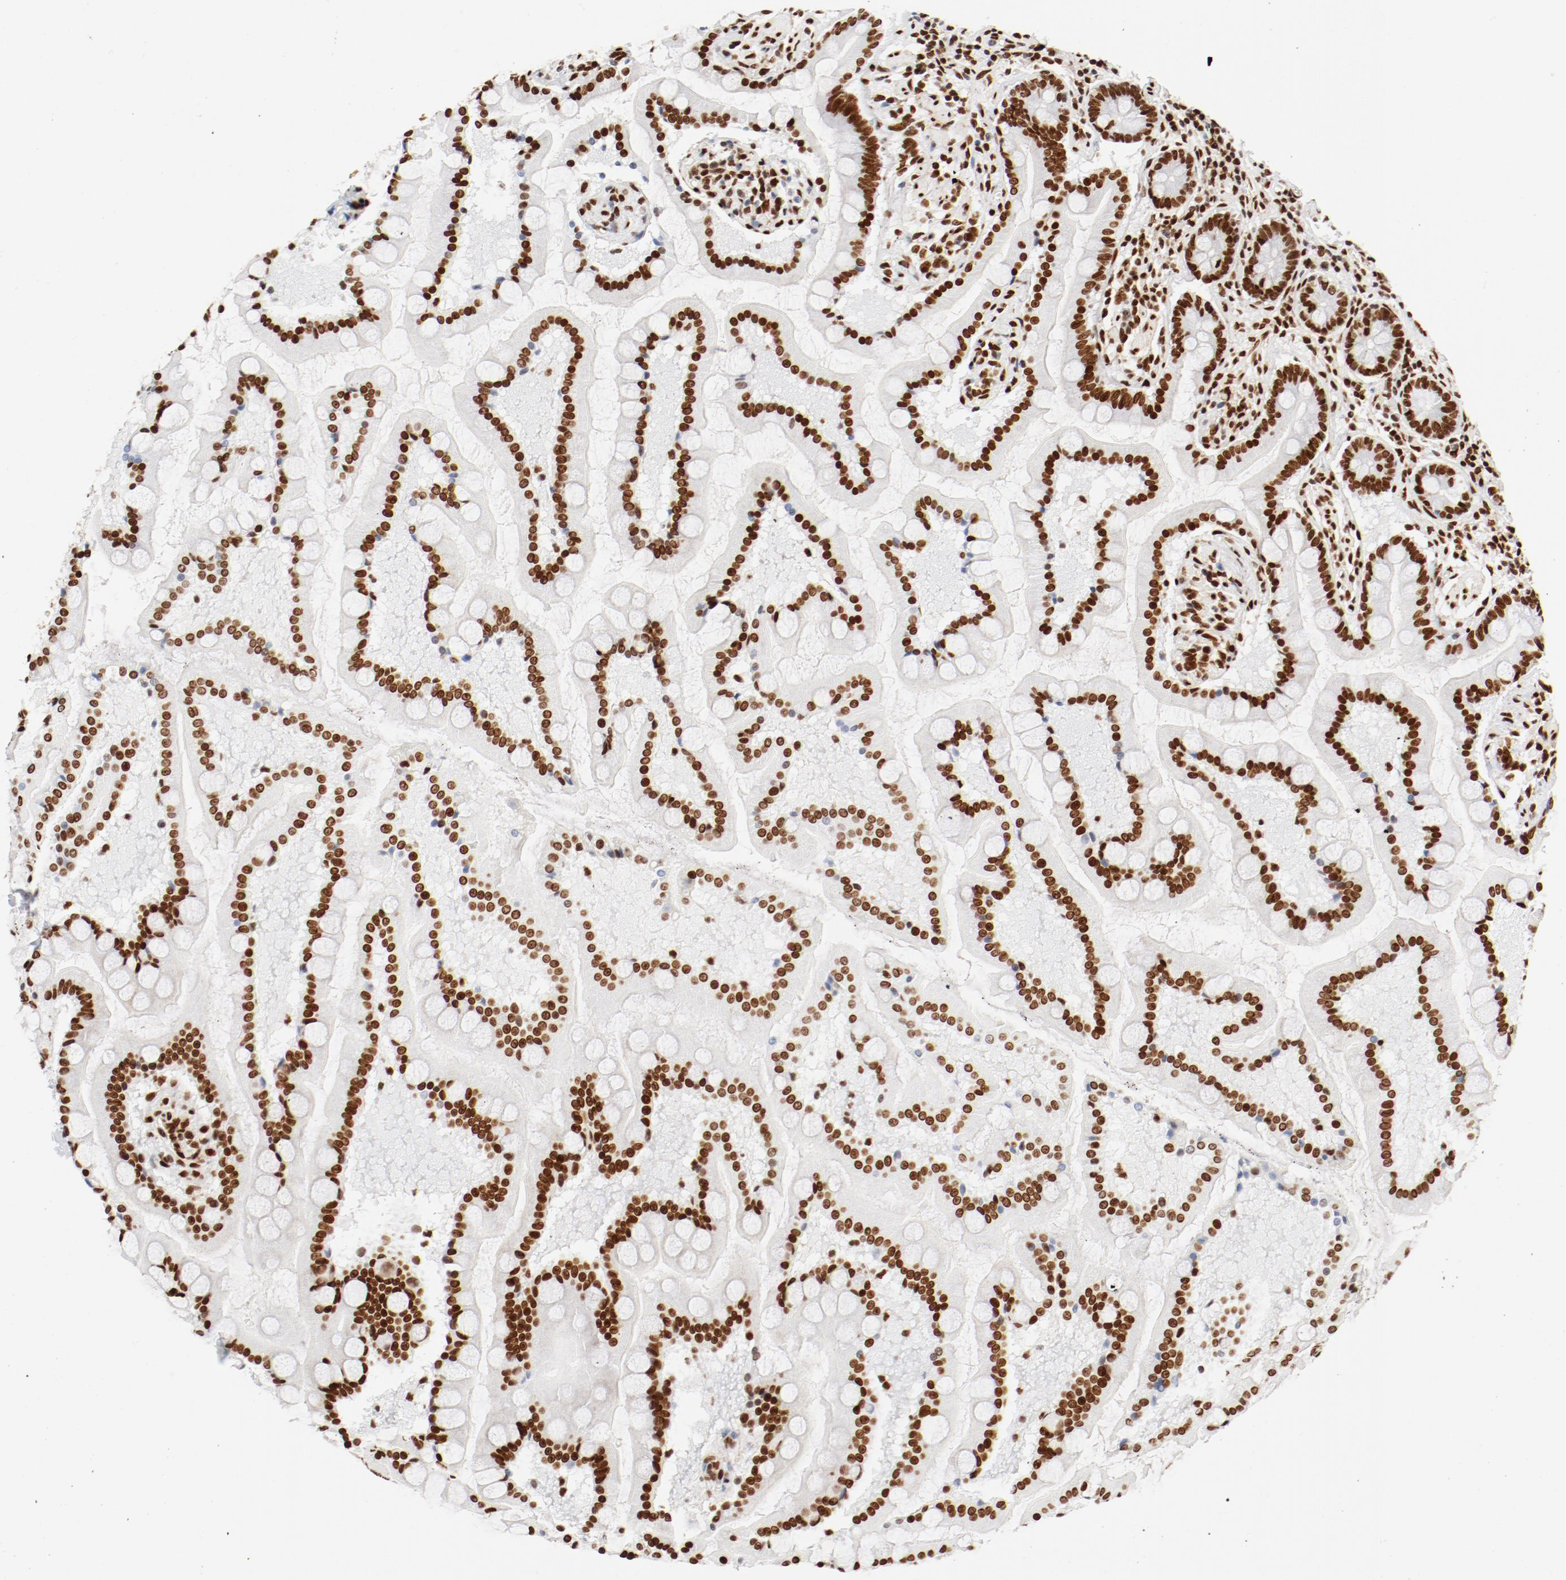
{"staining": {"intensity": "strong", "quantity": ">75%", "location": "nuclear"}, "tissue": "small intestine", "cell_type": "Glandular cells", "image_type": "normal", "snomed": [{"axis": "morphology", "description": "Normal tissue, NOS"}, {"axis": "topography", "description": "Small intestine"}], "caption": "Protein expression analysis of benign human small intestine reveals strong nuclear expression in about >75% of glandular cells. (Stains: DAB (3,3'-diaminobenzidine) in brown, nuclei in blue, Microscopy: brightfield microscopy at high magnification).", "gene": "CTBP1", "patient": {"sex": "male", "age": 41}}